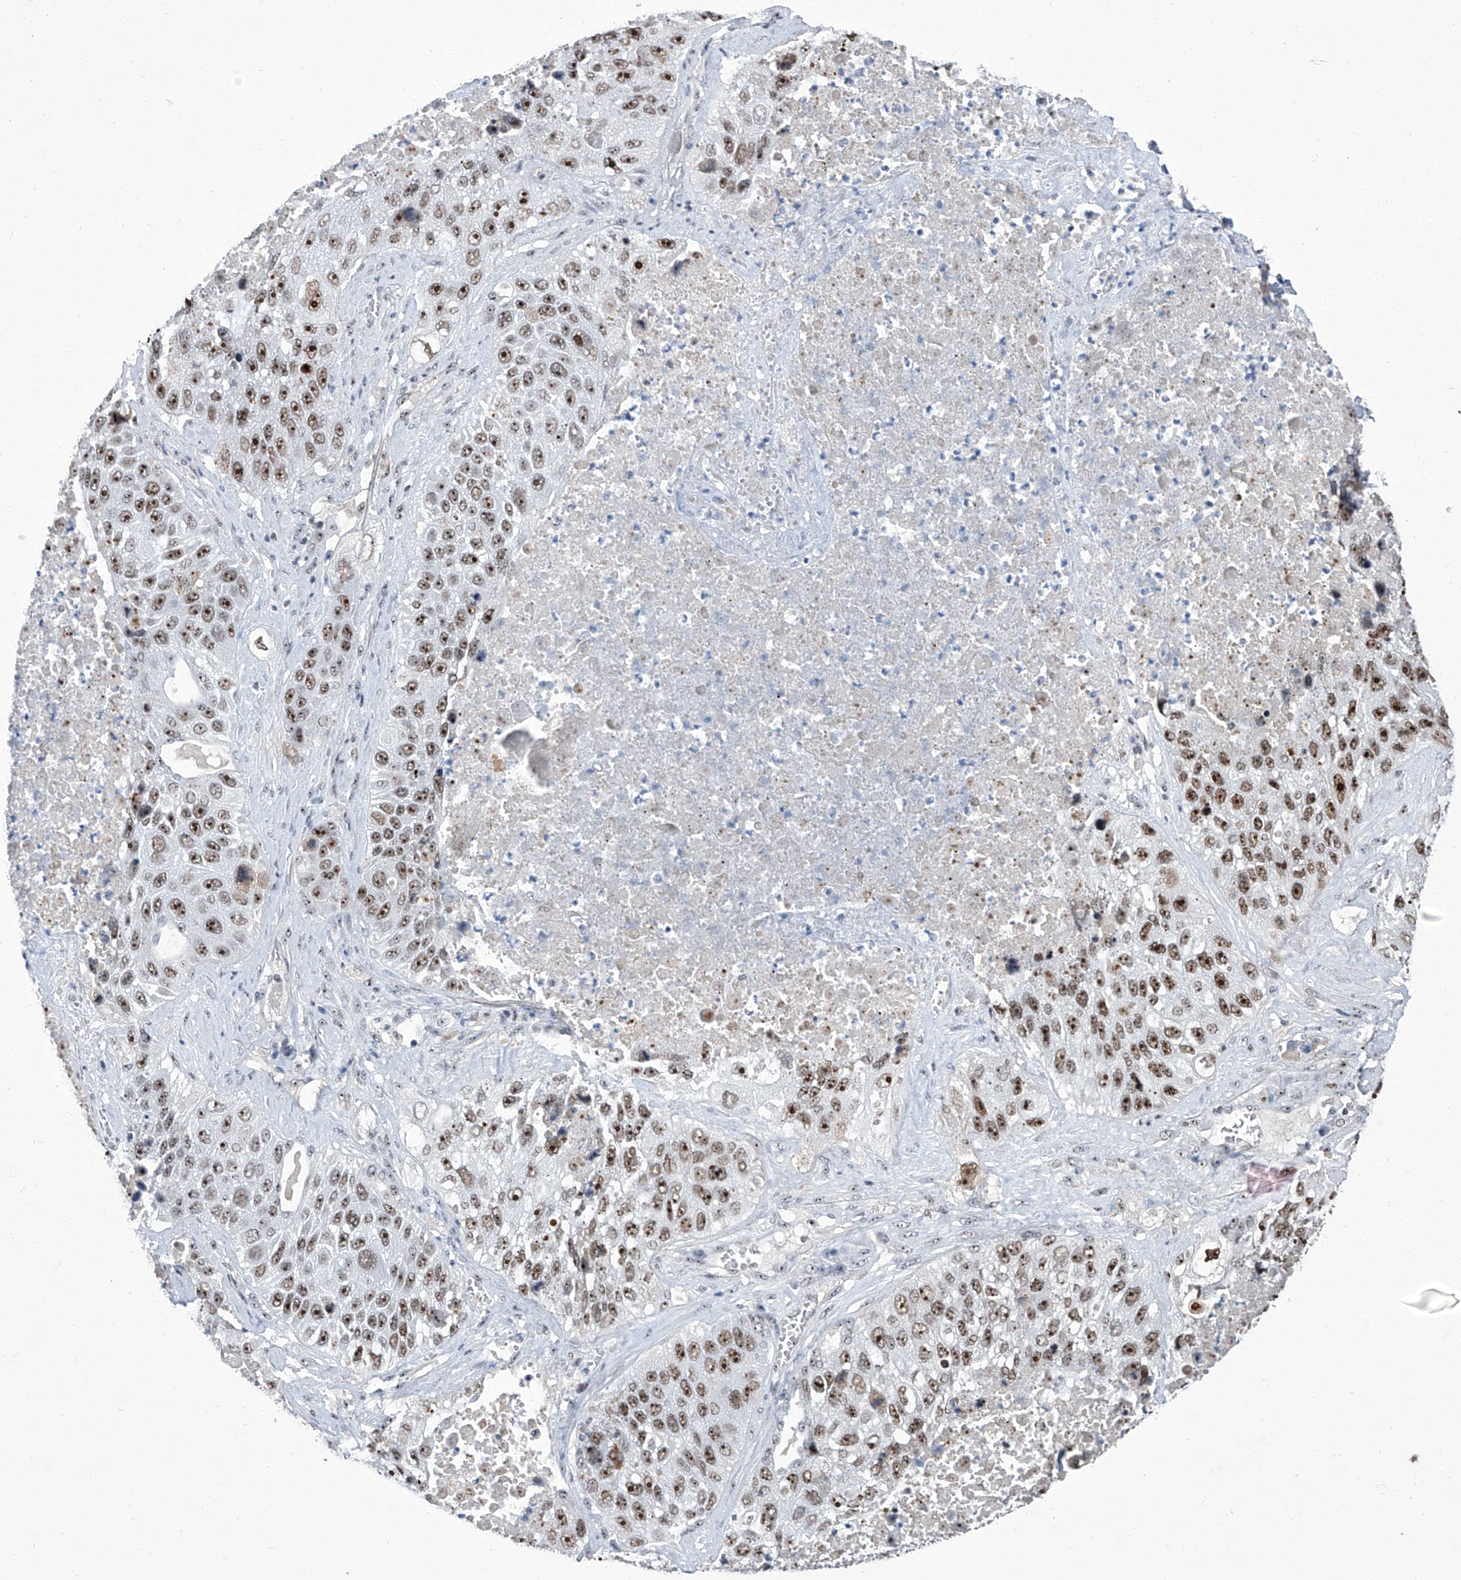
{"staining": {"intensity": "strong", "quantity": ">75%", "location": "nuclear"}, "tissue": "lung cancer", "cell_type": "Tumor cells", "image_type": "cancer", "snomed": [{"axis": "morphology", "description": "Squamous cell carcinoma, NOS"}, {"axis": "topography", "description": "Lung"}], "caption": "Lung squamous cell carcinoma was stained to show a protein in brown. There is high levels of strong nuclear expression in about >75% of tumor cells.", "gene": "CMTR1", "patient": {"sex": "male", "age": 61}}